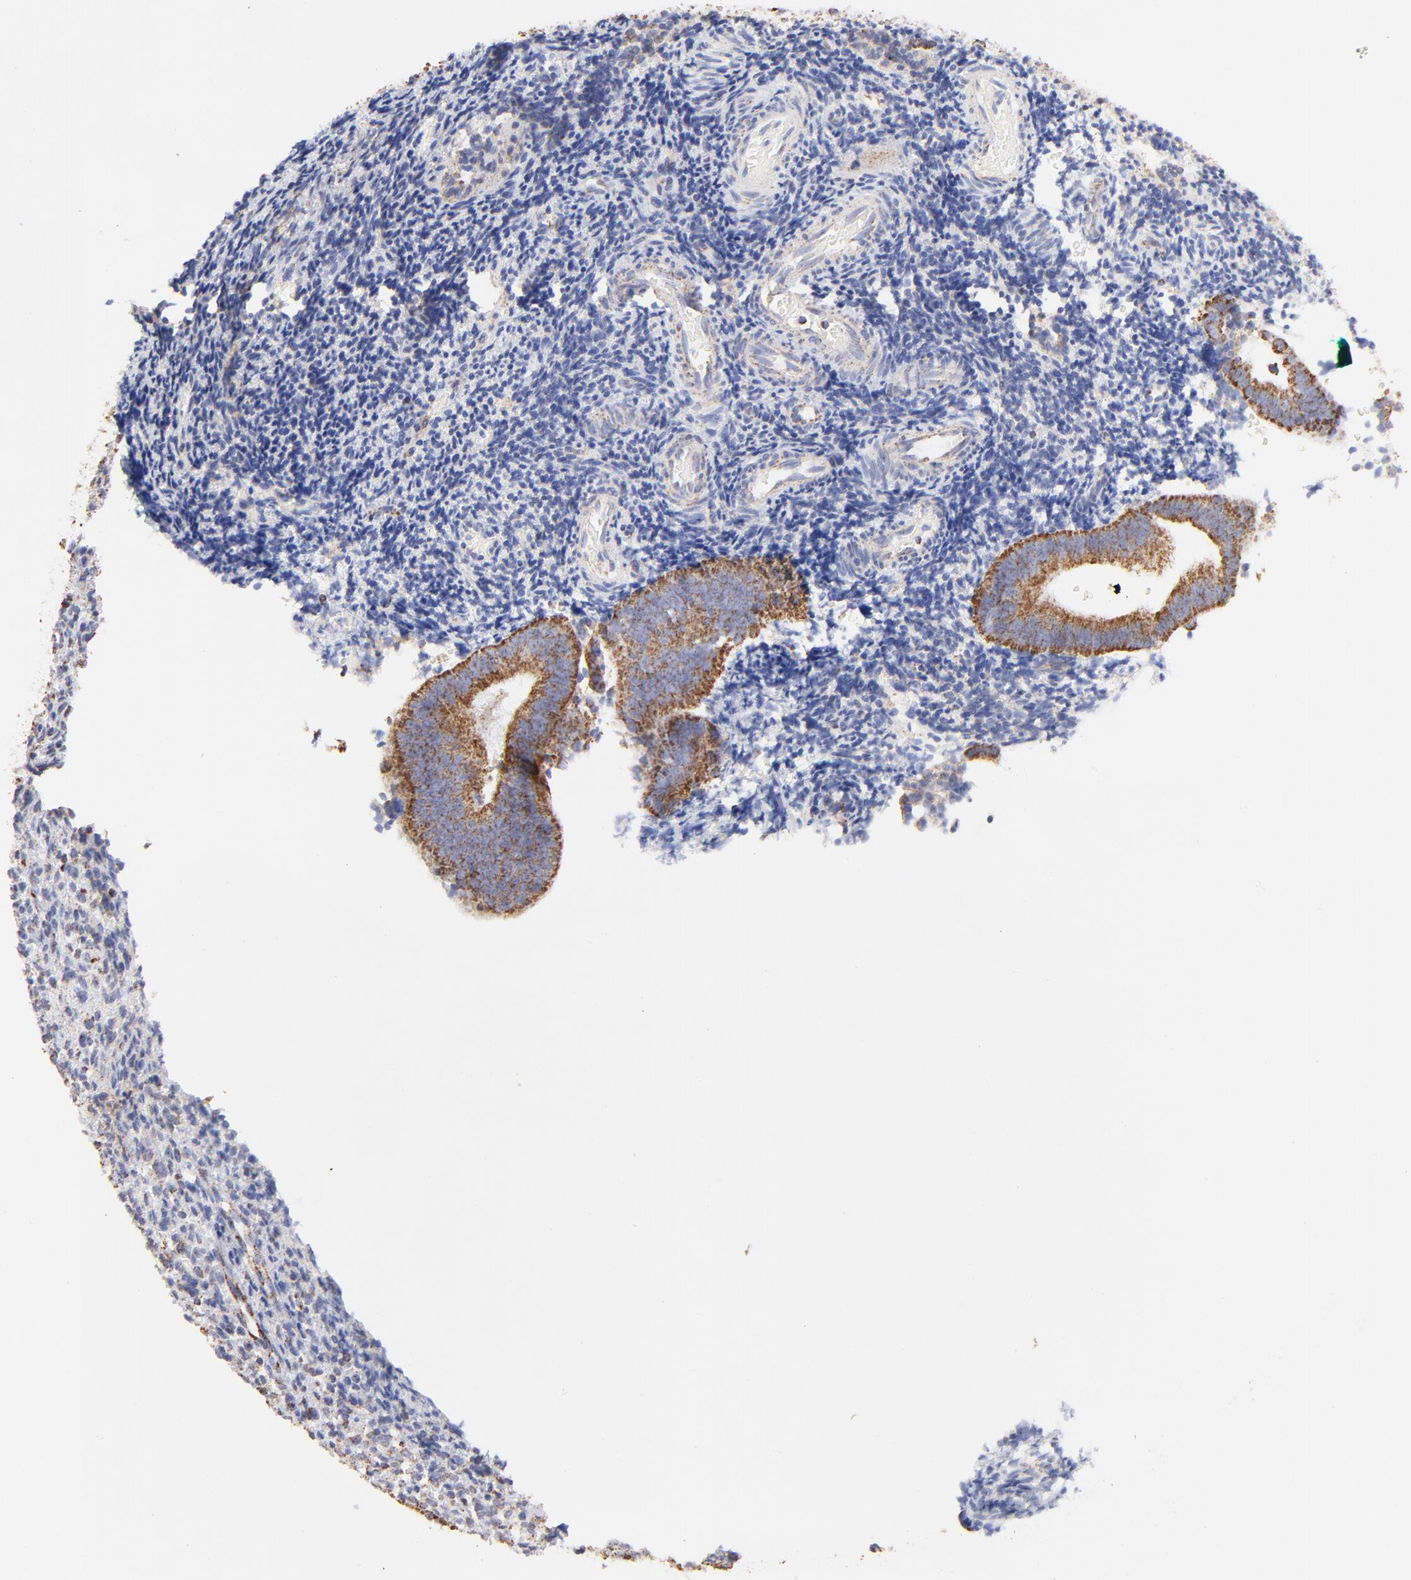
{"staining": {"intensity": "weak", "quantity": ">75%", "location": "cytoplasmic/membranous"}, "tissue": "endometrium", "cell_type": "Cells in endometrial stroma", "image_type": "normal", "snomed": [{"axis": "morphology", "description": "Normal tissue, NOS"}, {"axis": "topography", "description": "Uterus"}, {"axis": "topography", "description": "Endometrium"}], "caption": "Protein expression analysis of normal endometrium exhibits weak cytoplasmic/membranous staining in about >75% of cells in endometrial stroma. The staining was performed using DAB, with brown indicating positive protein expression. Nuclei are stained blue with hematoxylin.", "gene": "COX4I1", "patient": {"sex": "female", "age": 33}}